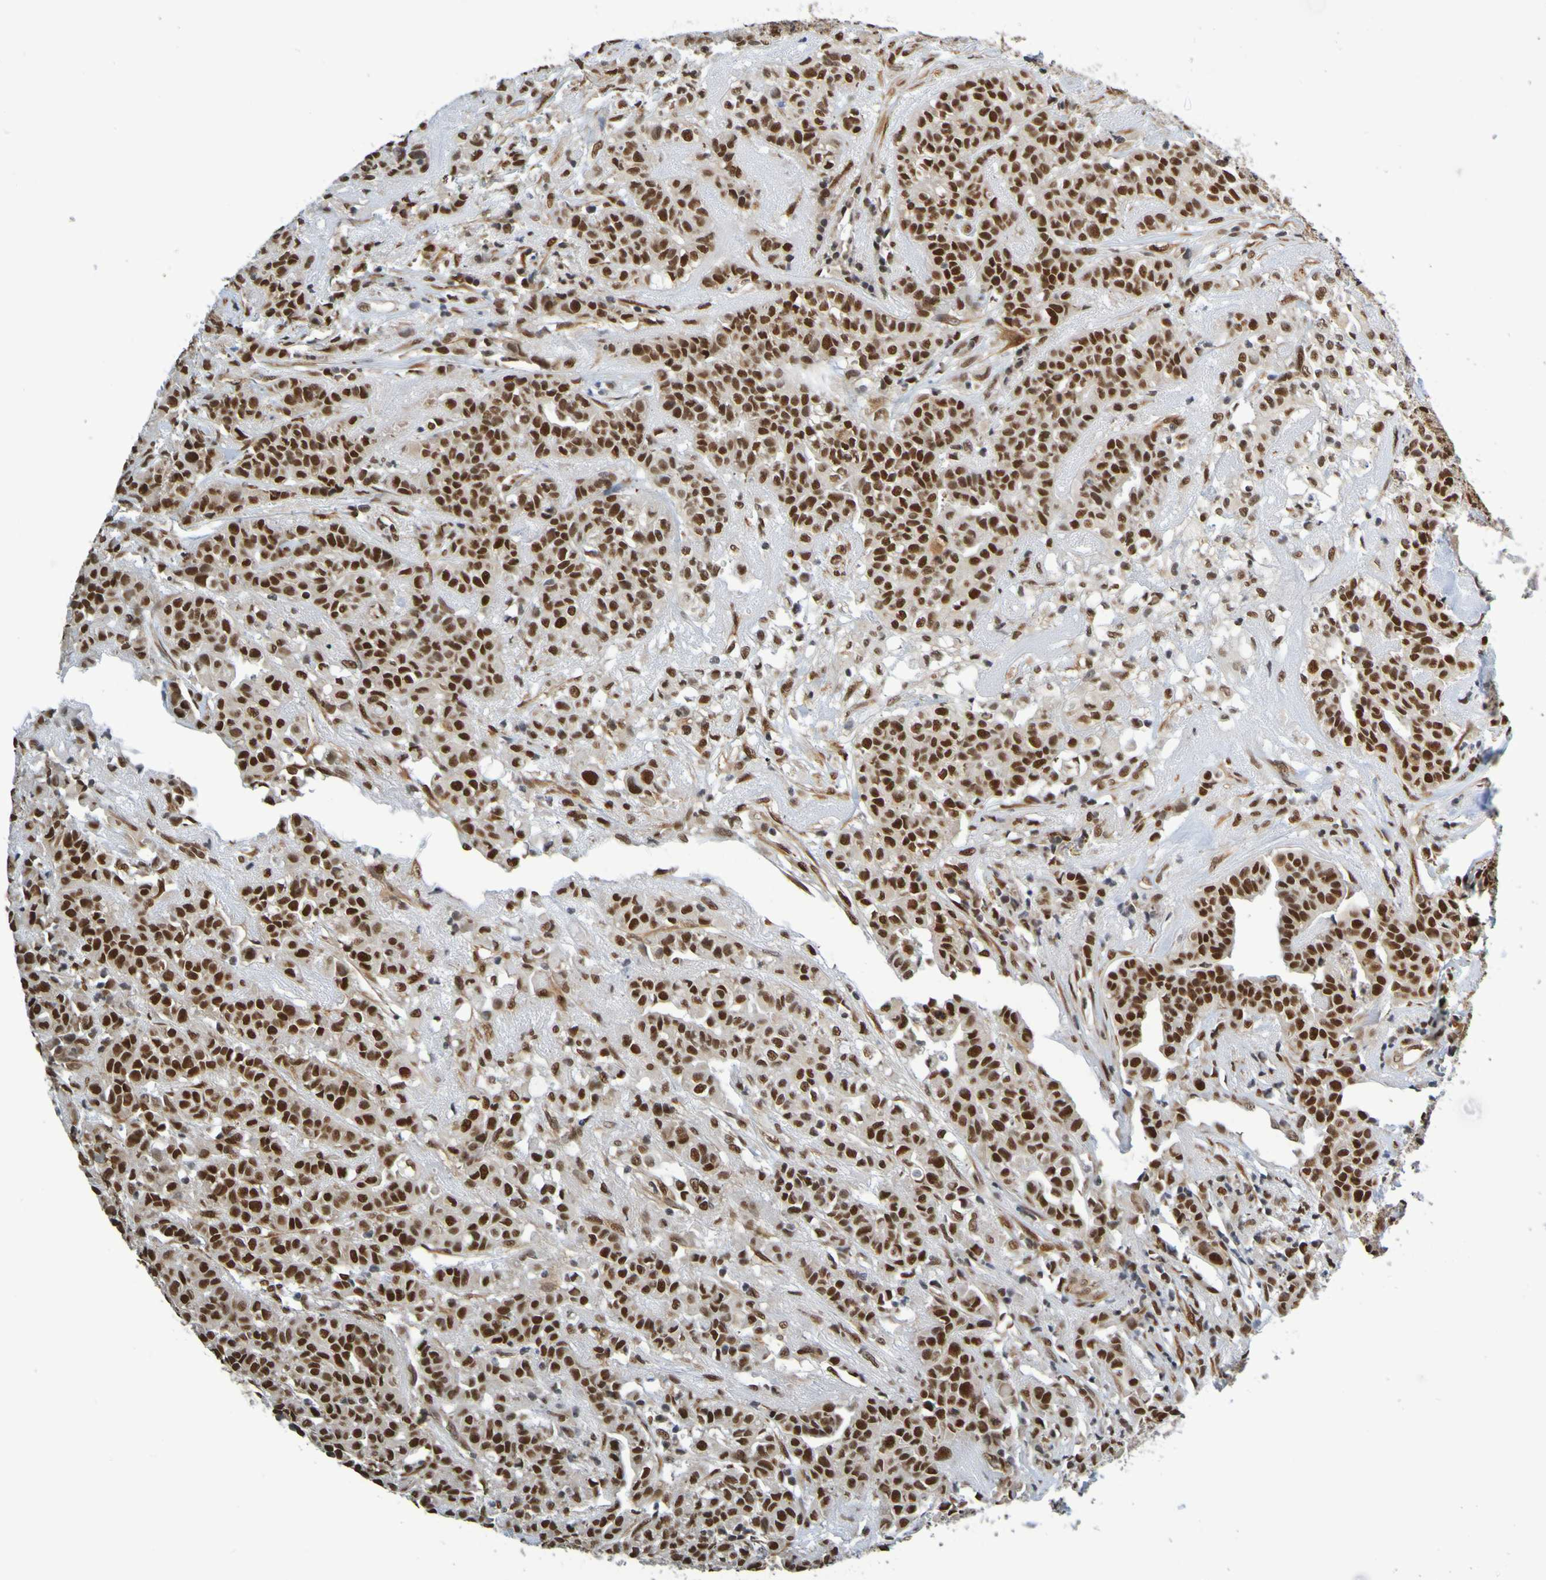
{"staining": {"intensity": "strong", "quantity": ">75%", "location": "nuclear"}, "tissue": "head and neck cancer", "cell_type": "Tumor cells", "image_type": "cancer", "snomed": [{"axis": "morphology", "description": "Adenocarcinoma, NOS"}, {"axis": "topography", "description": "Salivary gland"}, {"axis": "topography", "description": "Head-Neck"}], "caption": "Strong nuclear staining for a protein is identified in approximately >75% of tumor cells of head and neck cancer using immunohistochemistry.", "gene": "HDAC2", "patient": {"sex": "female", "age": 65}}